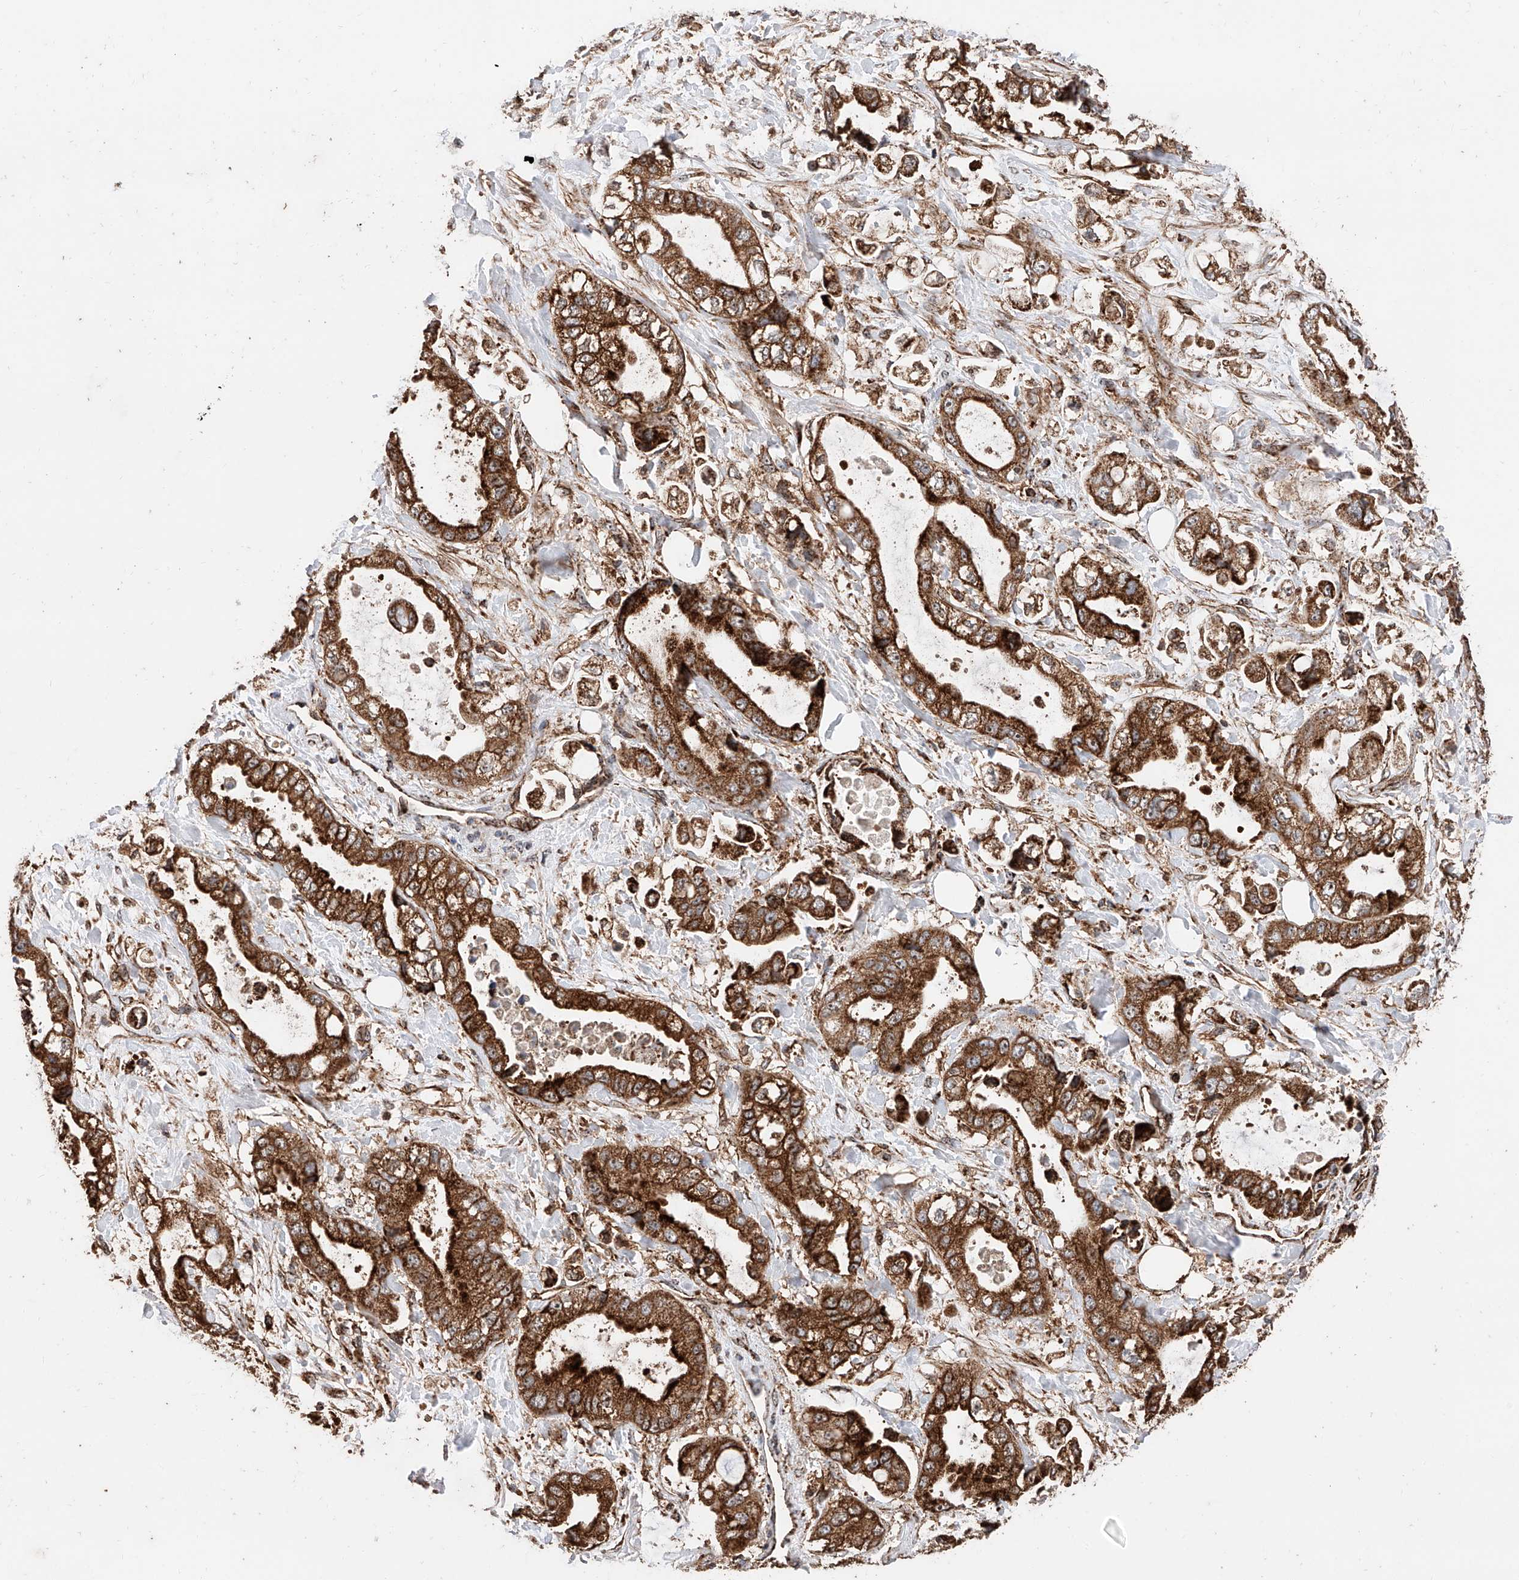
{"staining": {"intensity": "strong", "quantity": ">75%", "location": "cytoplasmic/membranous"}, "tissue": "stomach cancer", "cell_type": "Tumor cells", "image_type": "cancer", "snomed": [{"axis": "morphology", "description": "Adenocarcinoma, NOS"}, {"axis": "topography", "description": "Stomach"}], "caption": "Stomach cancer stained for a protein reveals strong cytoplasmic/membranous positivity in tumor cells. Immunohistochemistry stains the protein in brown and the nuclei are stained blue.", "gene": "PISD", "patient": {"sex": "male", "age": 62}}